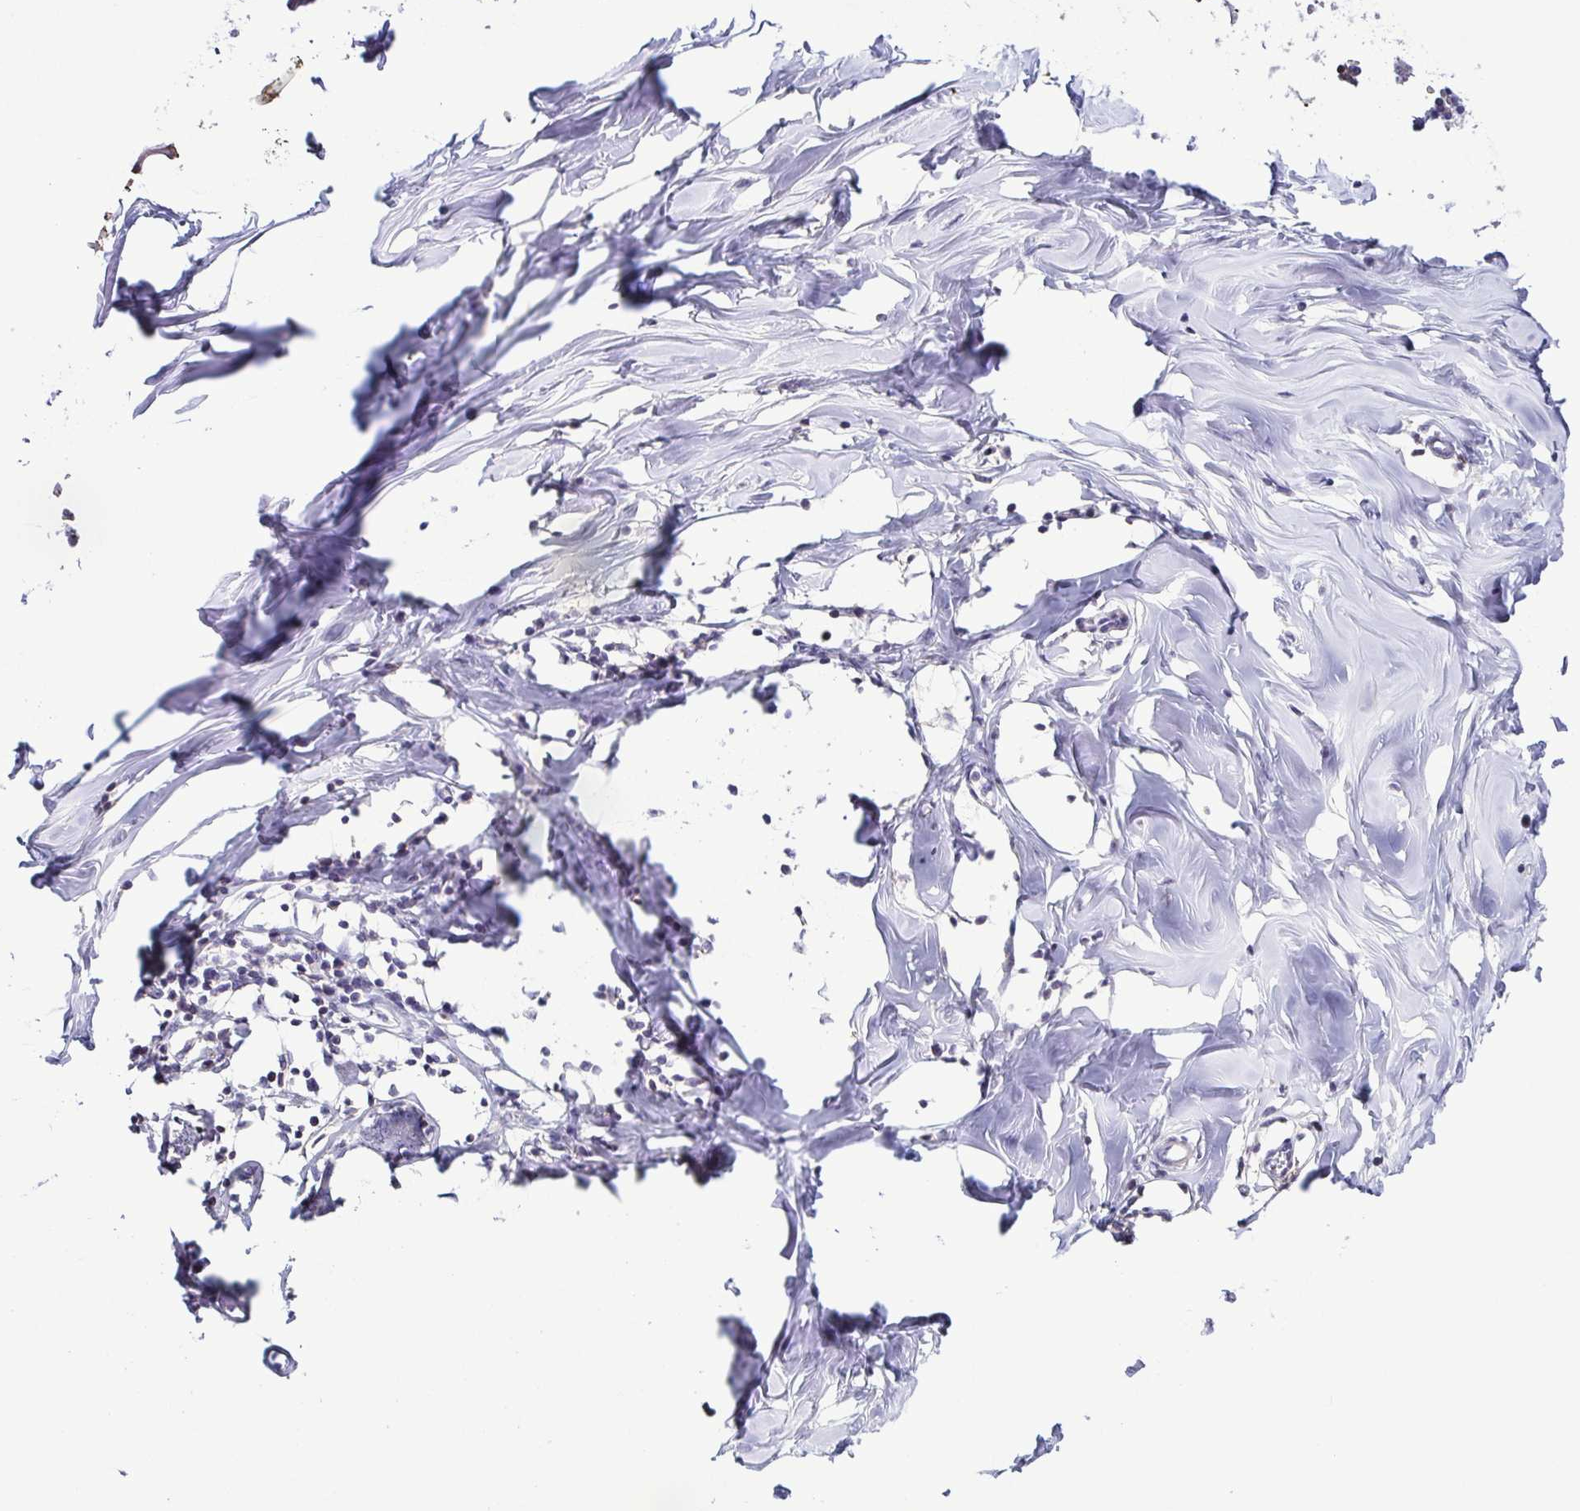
{"staining": {"intensity": "negative", "quantity": "none", "location": "none"}, "tissue": "breast", "cell_type": "Adipocytes", "image_type": "normal", "snomed": [{"axis": "morphology", "description": "Normal tissue, NOS"}, {"axis": "topography", "description": "Breast"}], "caption": "High magnification brightfield microscopy of unremarkable breast stained with DAB (3,3'-diaminobenzidine) (brown) and counterstained with hematoxylin (blue): adipocytes show no significant staining. (DAB immunohistochemistry, high magnification).", "gene": "TNNT2", "patient": {"sex": "female", "age": 27}}